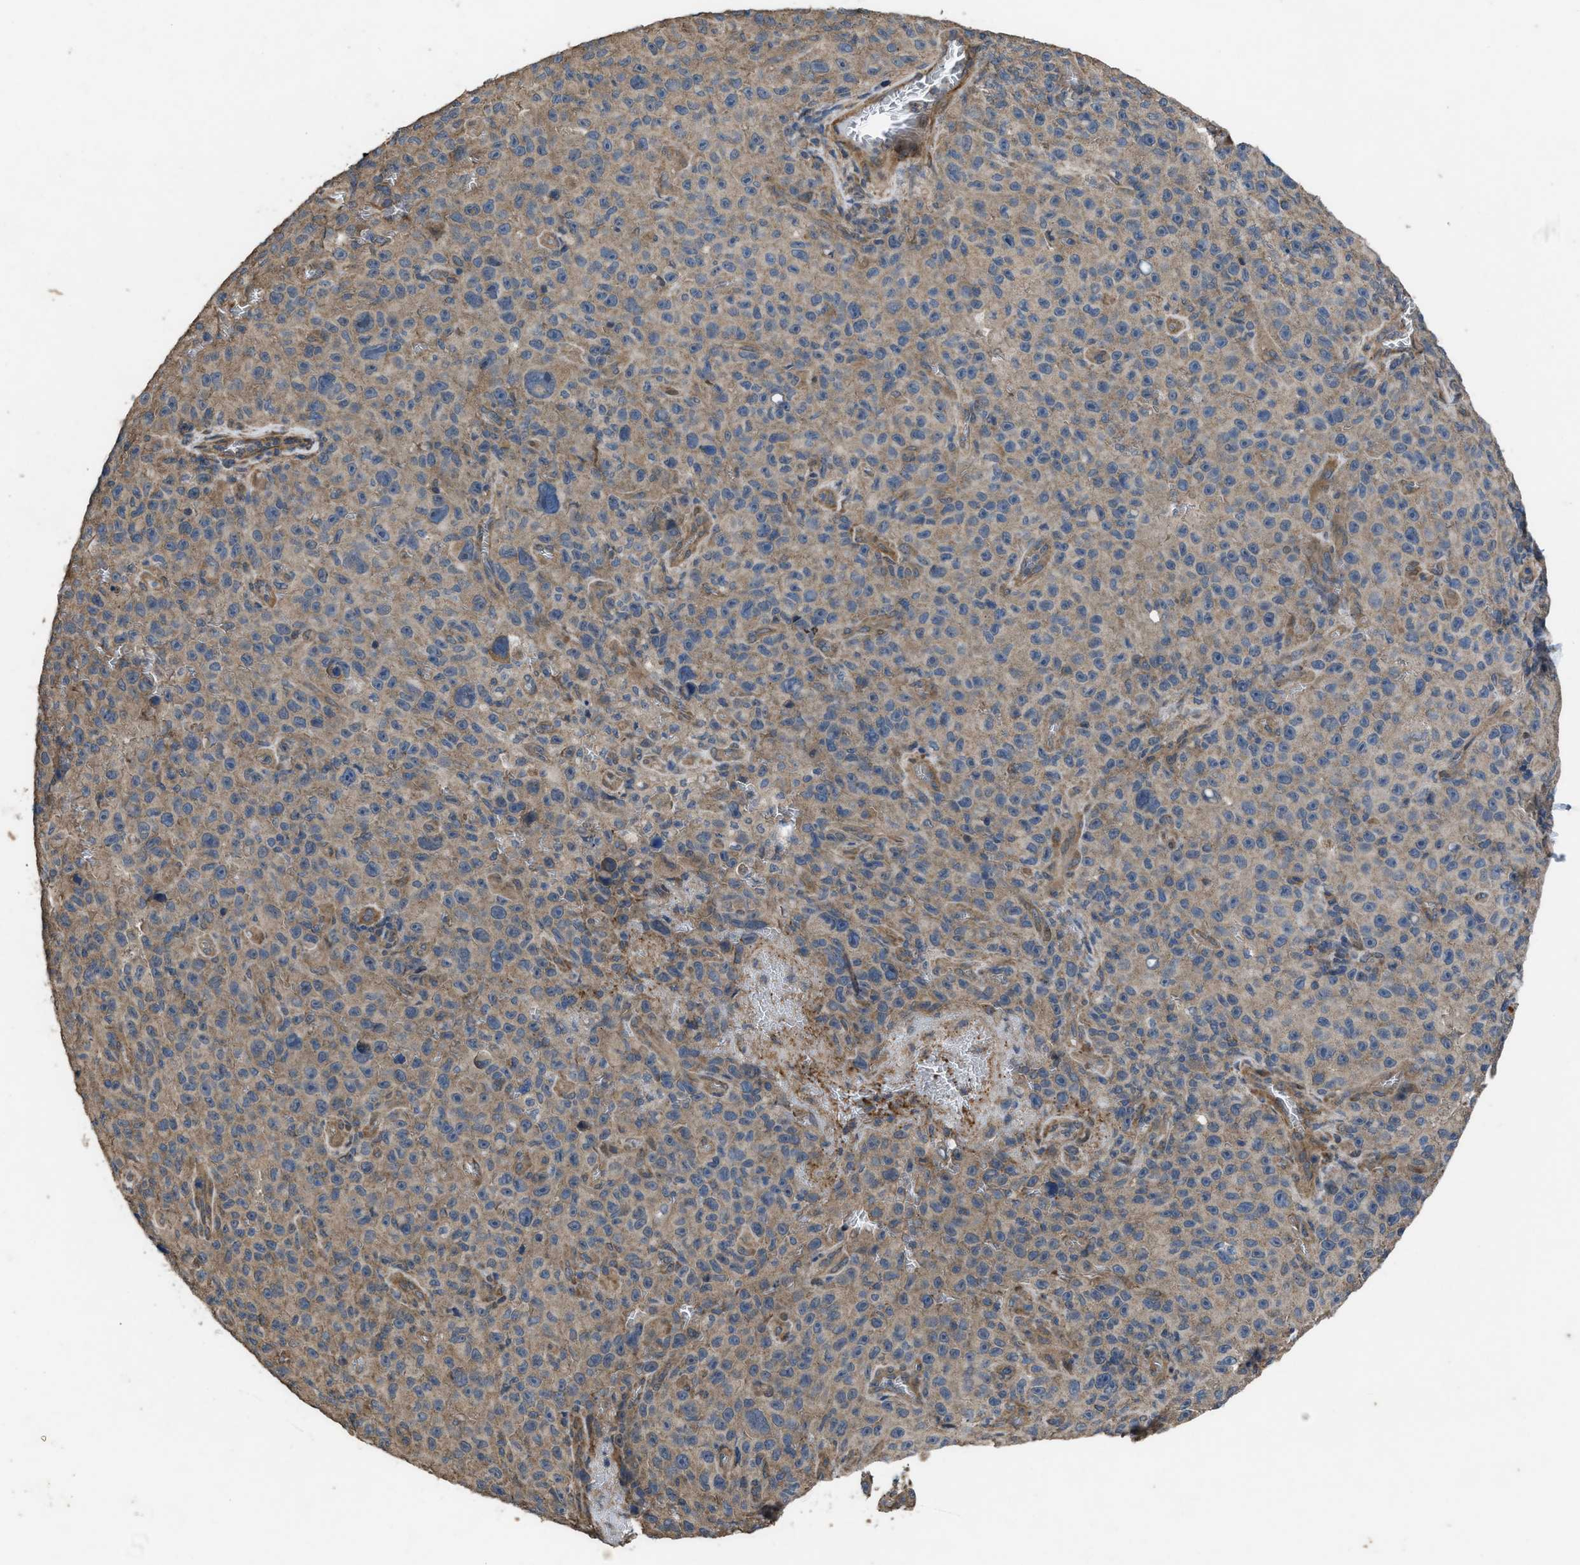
{"staining": {"intensity": "moderate", "quantity": ">75%", "location": "cytoplasmic/membranous"}, "tissue": "melanoma", "cell_type": "Tumor cells", "image_type": "cancer", "snomed": [{"axis": "morphology", "description": "Malignant melanoma, NOS"}, {"axis": "topography", "description": "Skin"}], "caption": "Immunohistochemical staining of melanoma reveals medium levels of moderate cytoplasmic/membranous protein positivity in approximately >75% of tumor cells.", "gene": "ARL6", "patient": {"sex": "female", "age": 82}}